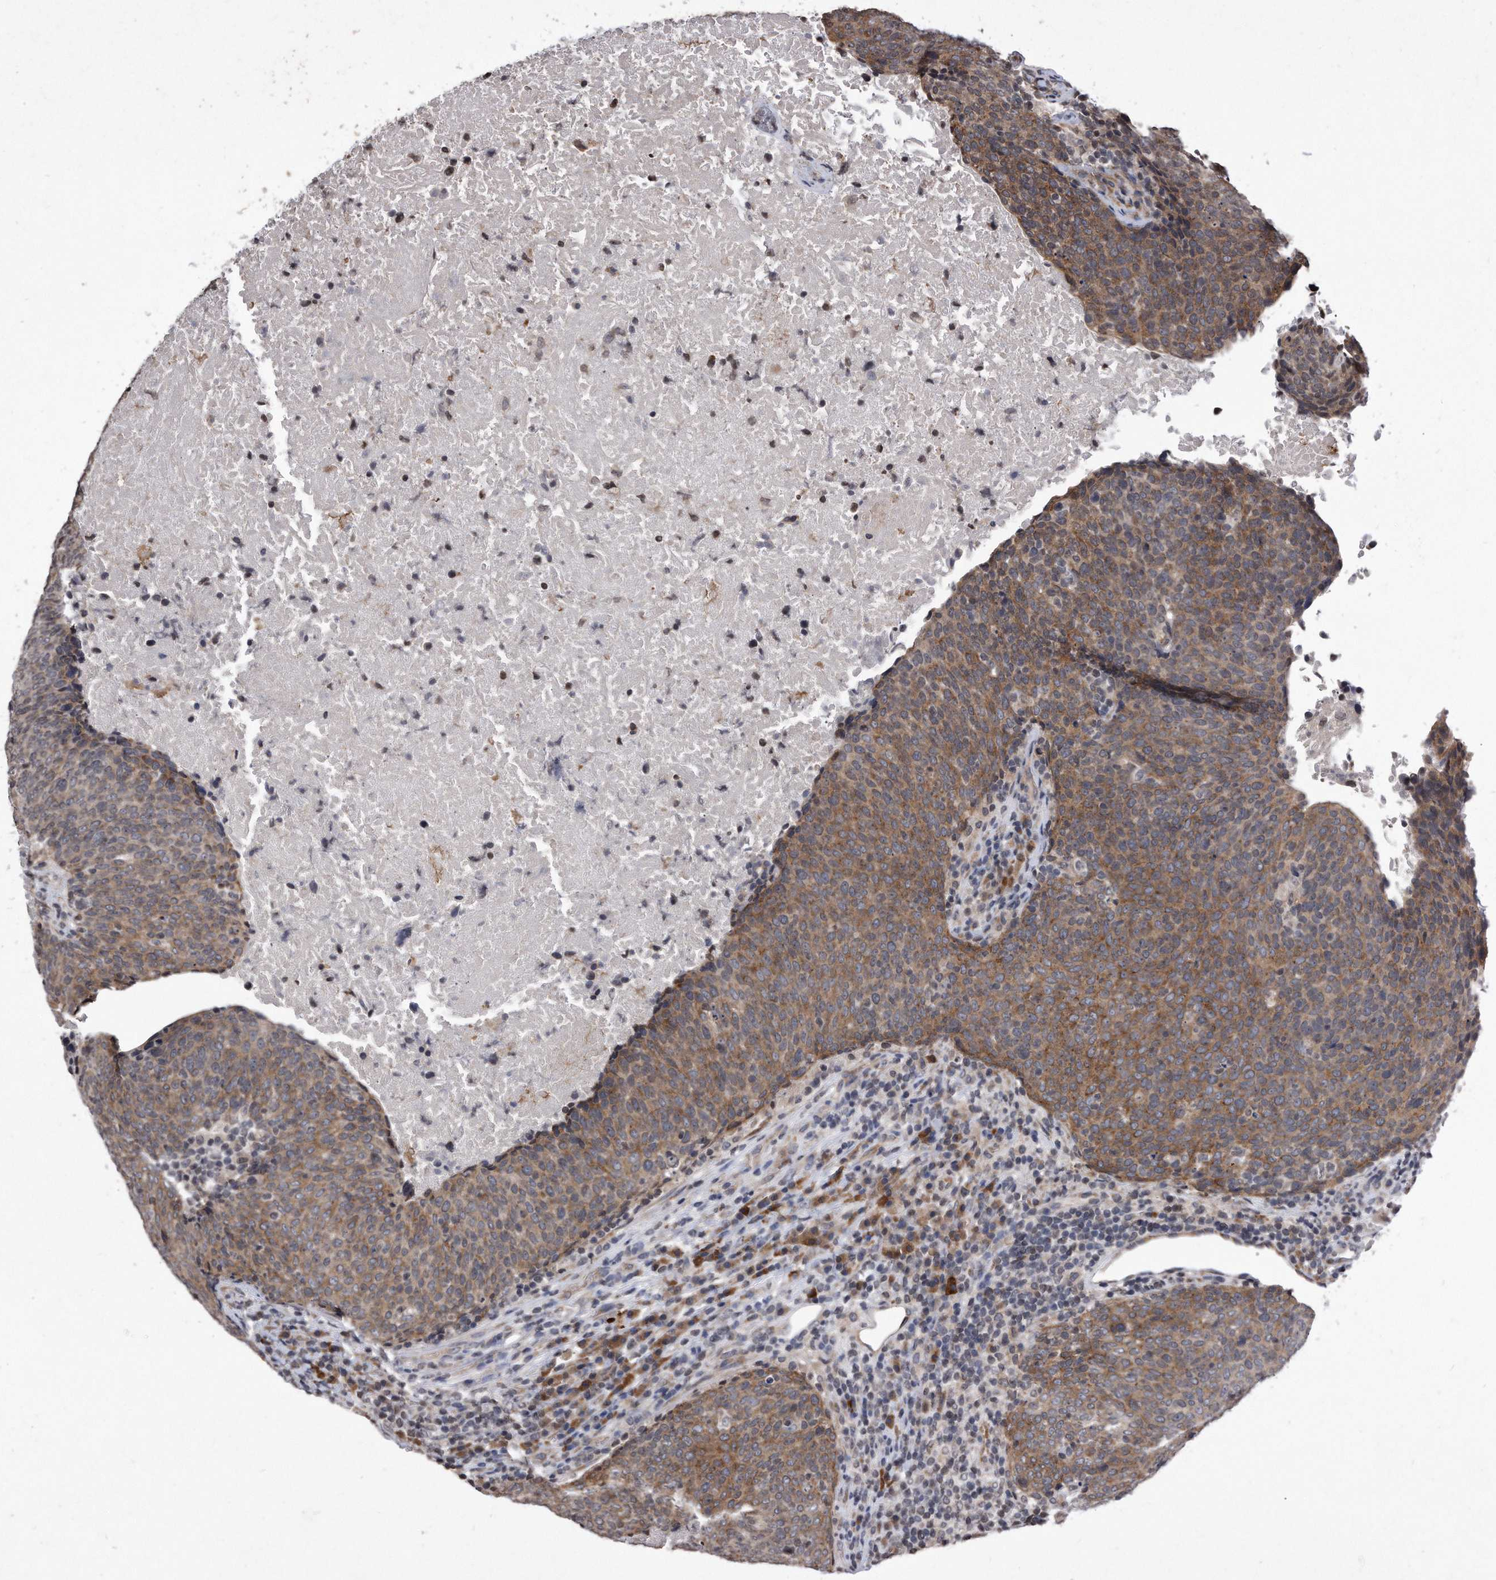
{"staining": {"intensity": "moderate", "quantity": ">75%", "location": "cytoplasmic/membranous"}, "tissue": "head and neck cancer", "cell_type": "Tumor cells", "image_type": "cancer", "snomed": [{"axis": "morphology", "description": "Squamous cell carcinoma, NOS"}, {"axis": "morphology", "description": "Squamous cell carcinoma, metastatic, NOS"}, {"axis": "topography", "description": "Lymph node"}, {"axis": "topography", "description": "Head-Neck"}], "caption": "The image displays staining of head and neck cancer, revealing moderate cytoplasmic/membranous protein positivity (brown color) within tumor cells.", "gene": "DAB1", "patient": {"sex": "male", "age": 62}}